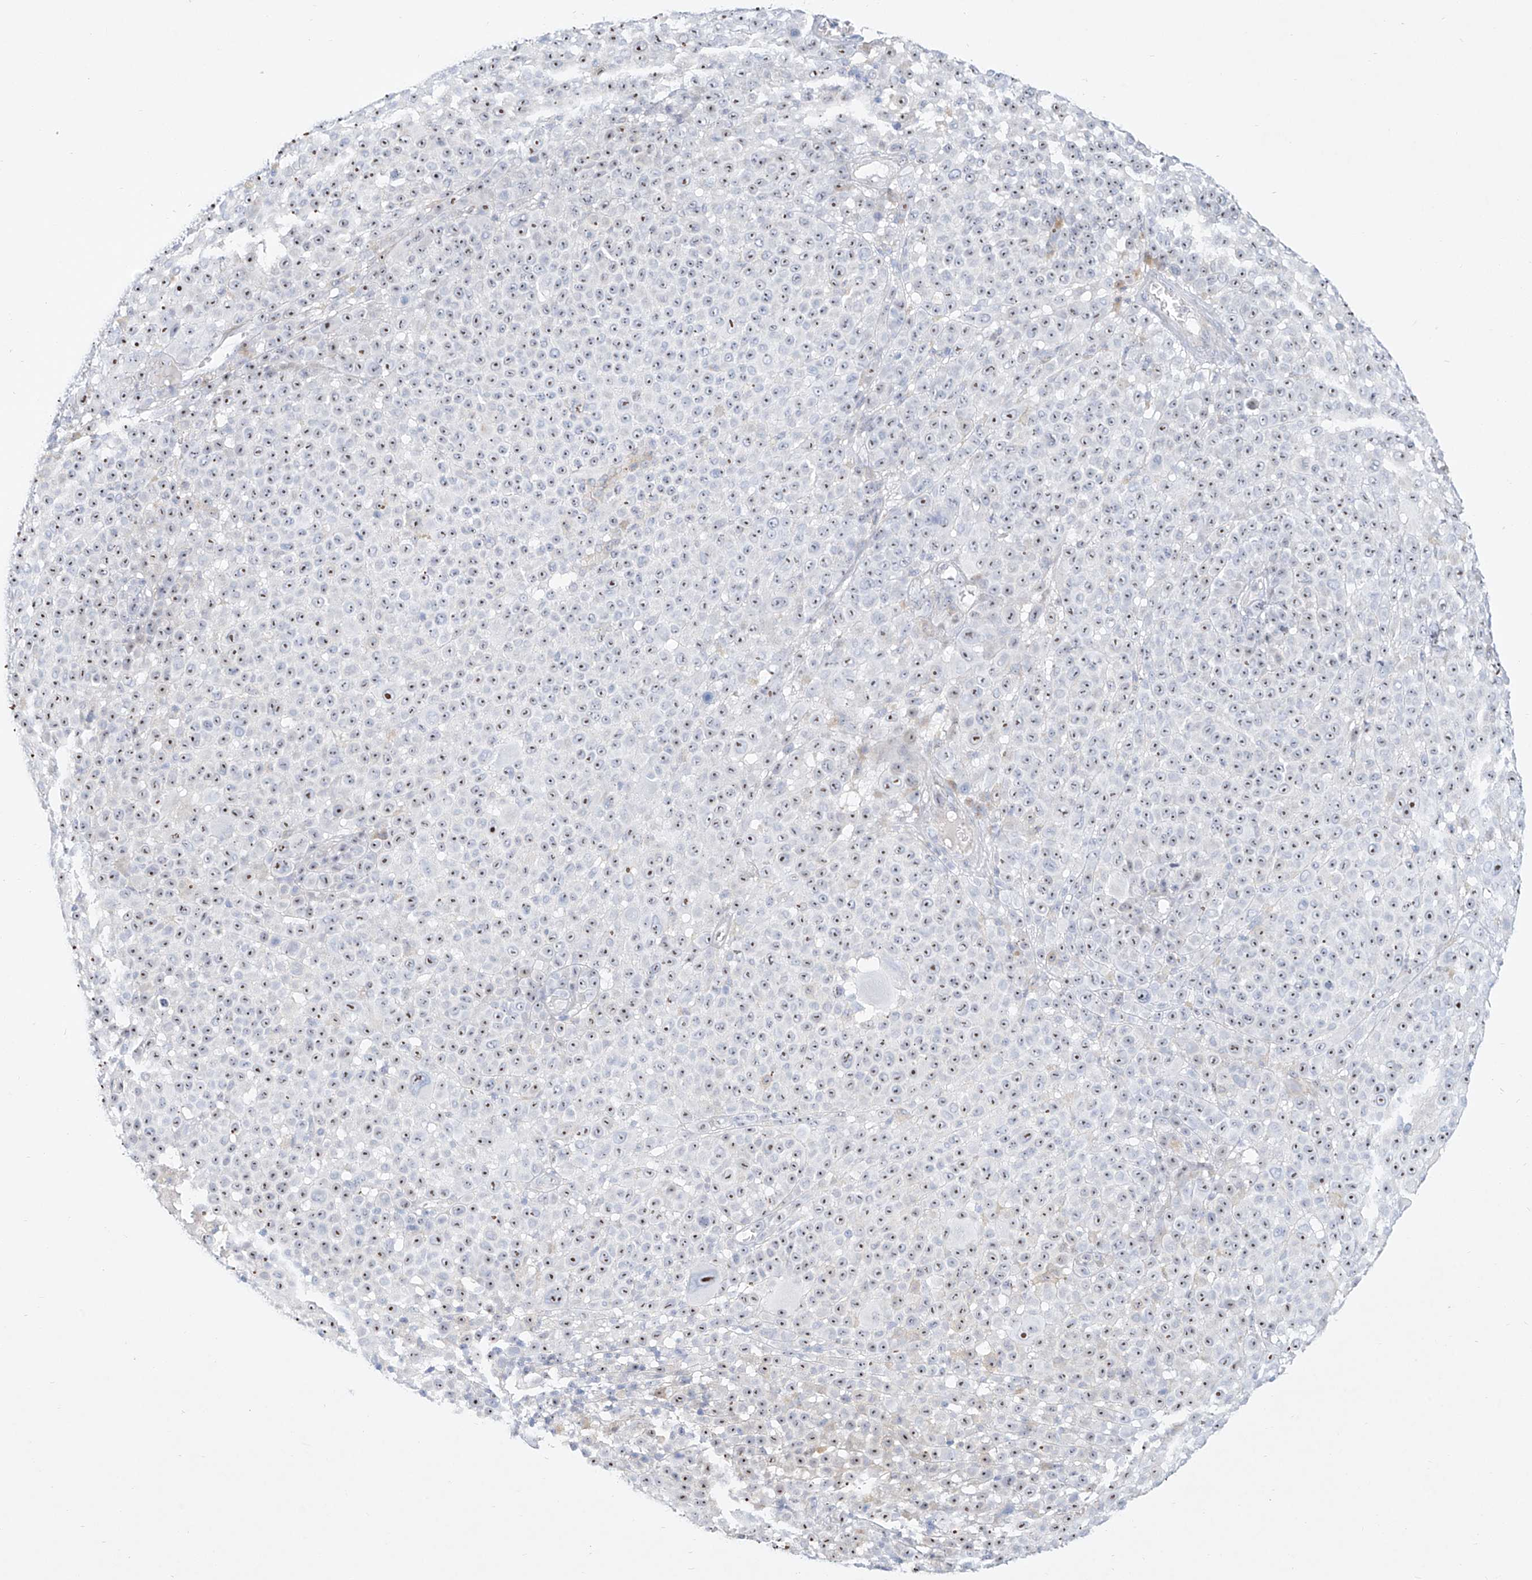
{"staining": {"intensity": "moderate", "quantity": ">75%", "location": "nuclear"}, "tissue": "melanoma", "cell_type": "Tumor cells", "image_type": "cancer", "snomed": [{"axis": "morphology", "description": "Malignant melanoma, NOS"}, {"axis": "topography", "description": "Skin"}], "caption": "This photomicrograph demonstrates immunohistochemistry (IHC) staining of malignant melanoma, with medium moderate nuclear staining in approximately >75% of tumor cells.", "gene": "SNU13", "patient": {"sex": "female", "age": 94}}